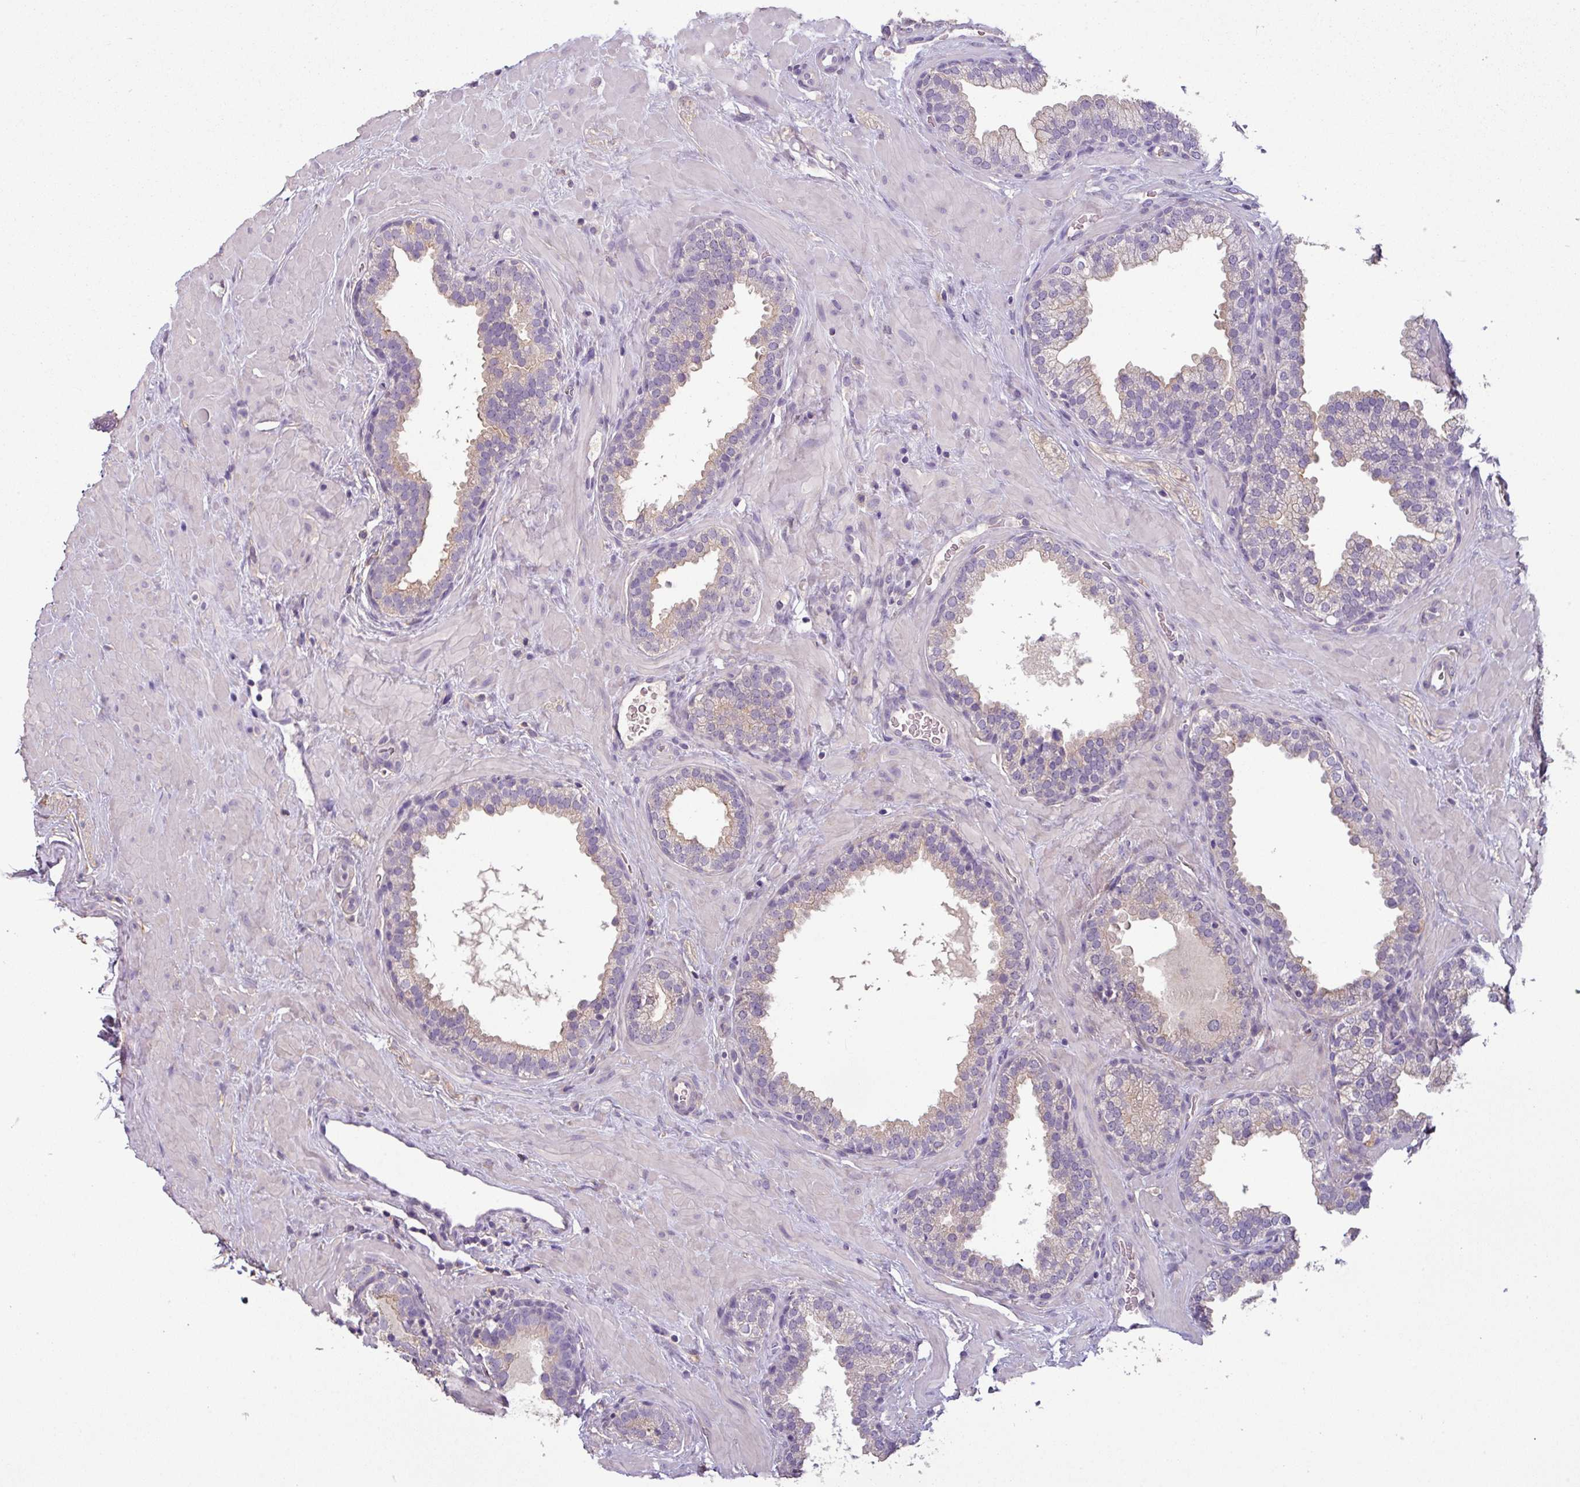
{"staining": {"intensity": "weak", "quantity": "25%-75%", "location": "cytoplasmic/membranous"}, "tissue": "prostate", "cell_type": "Glandular cells", "image_type": "normal", "snomed": [{"axis": "morphology", "description": "Normal tissue, NOS"}, {"axis": "topography", "description": "Prostate"}], "caption": "IHC of benign prostate displays low levels of weak cytoplasmic/membranous positivity in approximately 25%-75% of glandular cells.", "gene": "ISLR", "patient": {"sex": "male", "age": 51}}